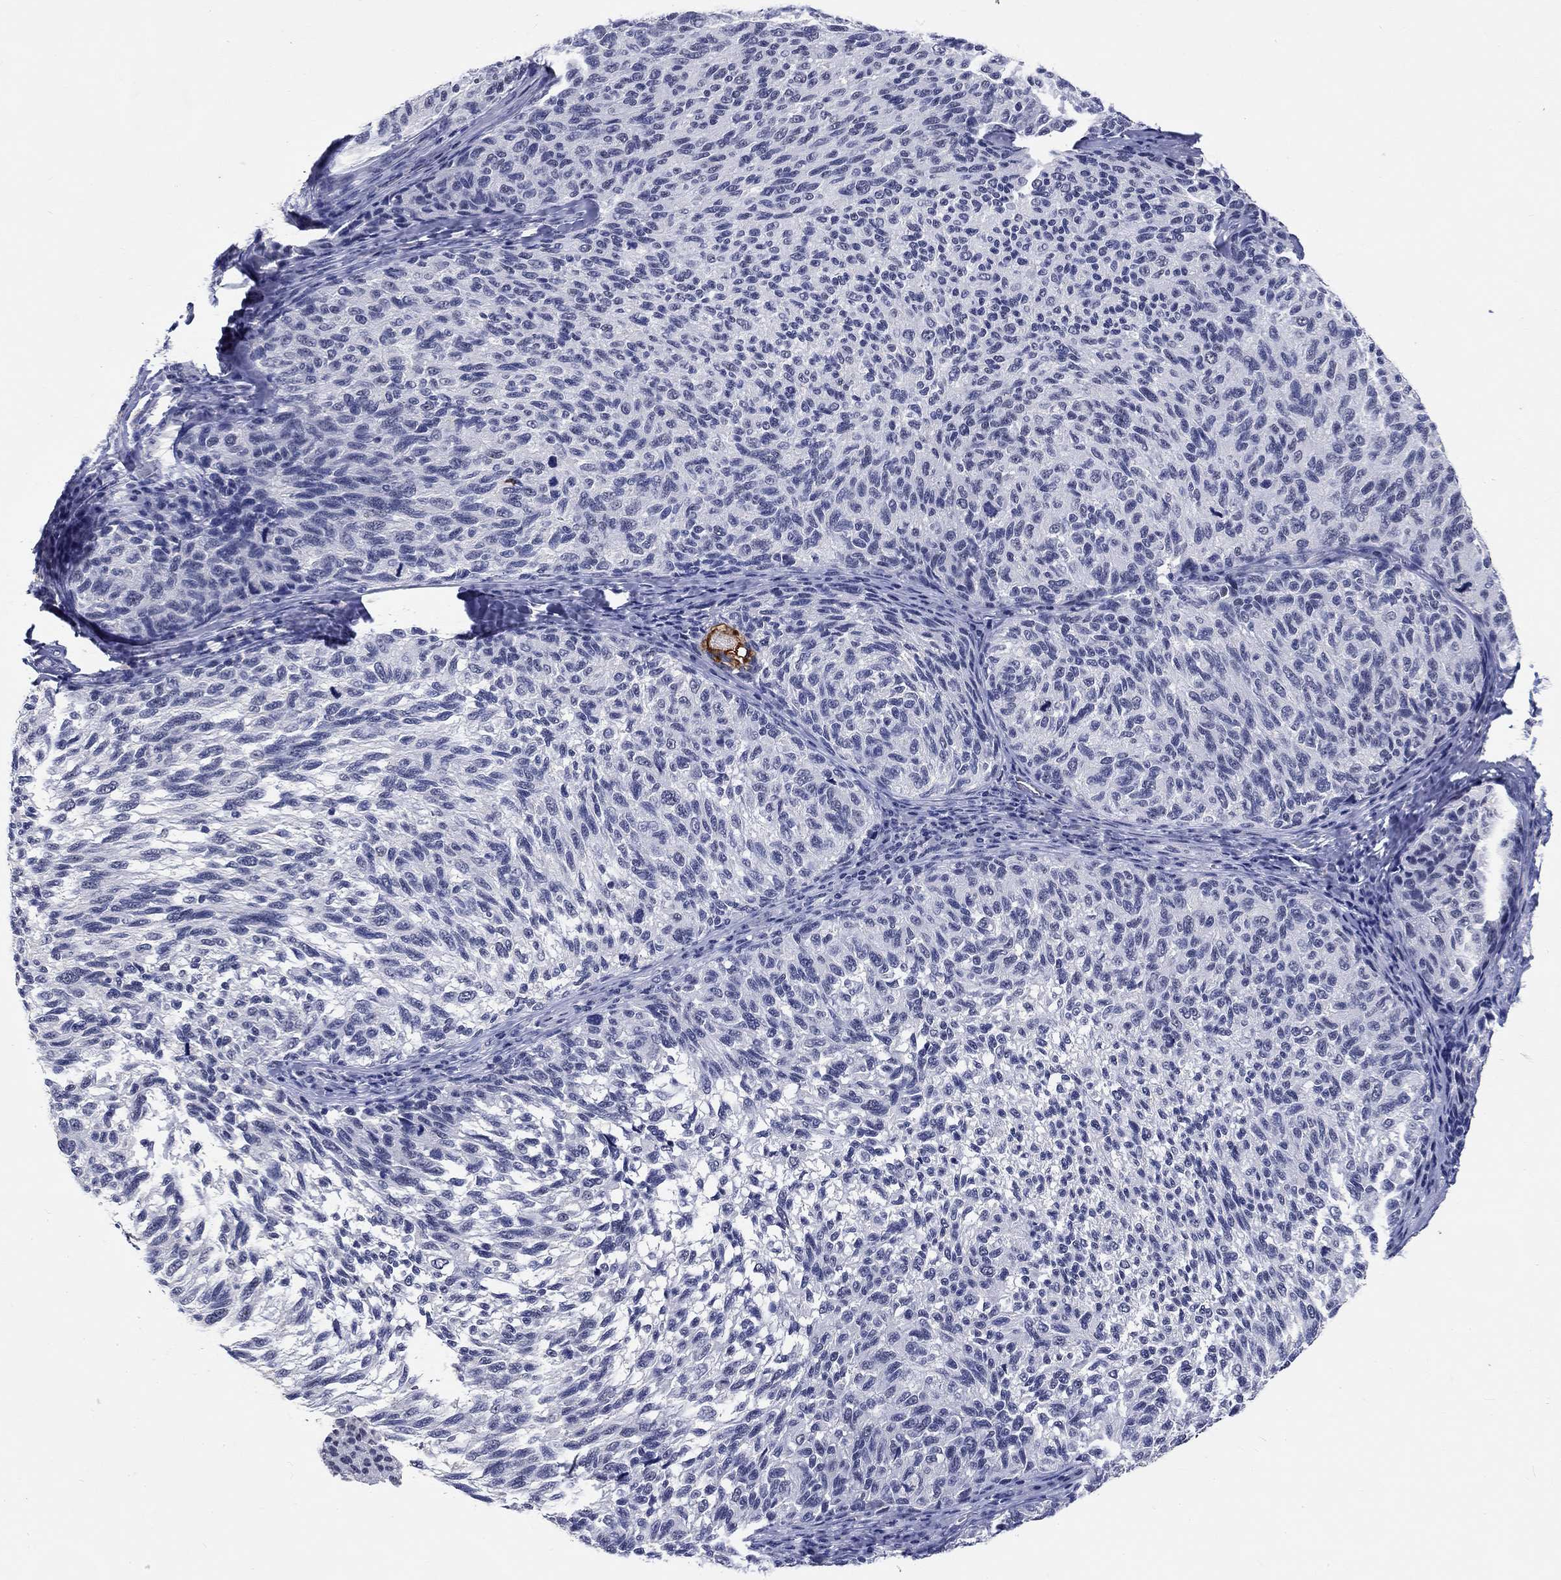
{"staining": {"intensity": "negative", "quantity": "none", "location": "none"}, "tissue": "melanoma", "cell_type": "Tumor cells", "image_type": "cancer", "snomed": [{"axis": "morphology", "description": "Malignant melanoma, NOS"}, {"axis": "topography", "description": "Skin"}], "caption": "This is an immunohistochemistry (IHC) micrograph of human malignant melanoma. There is no staining in tumor cells.", "gene": "GRIN1", "patient": {"sex": "female", "age": 73}}